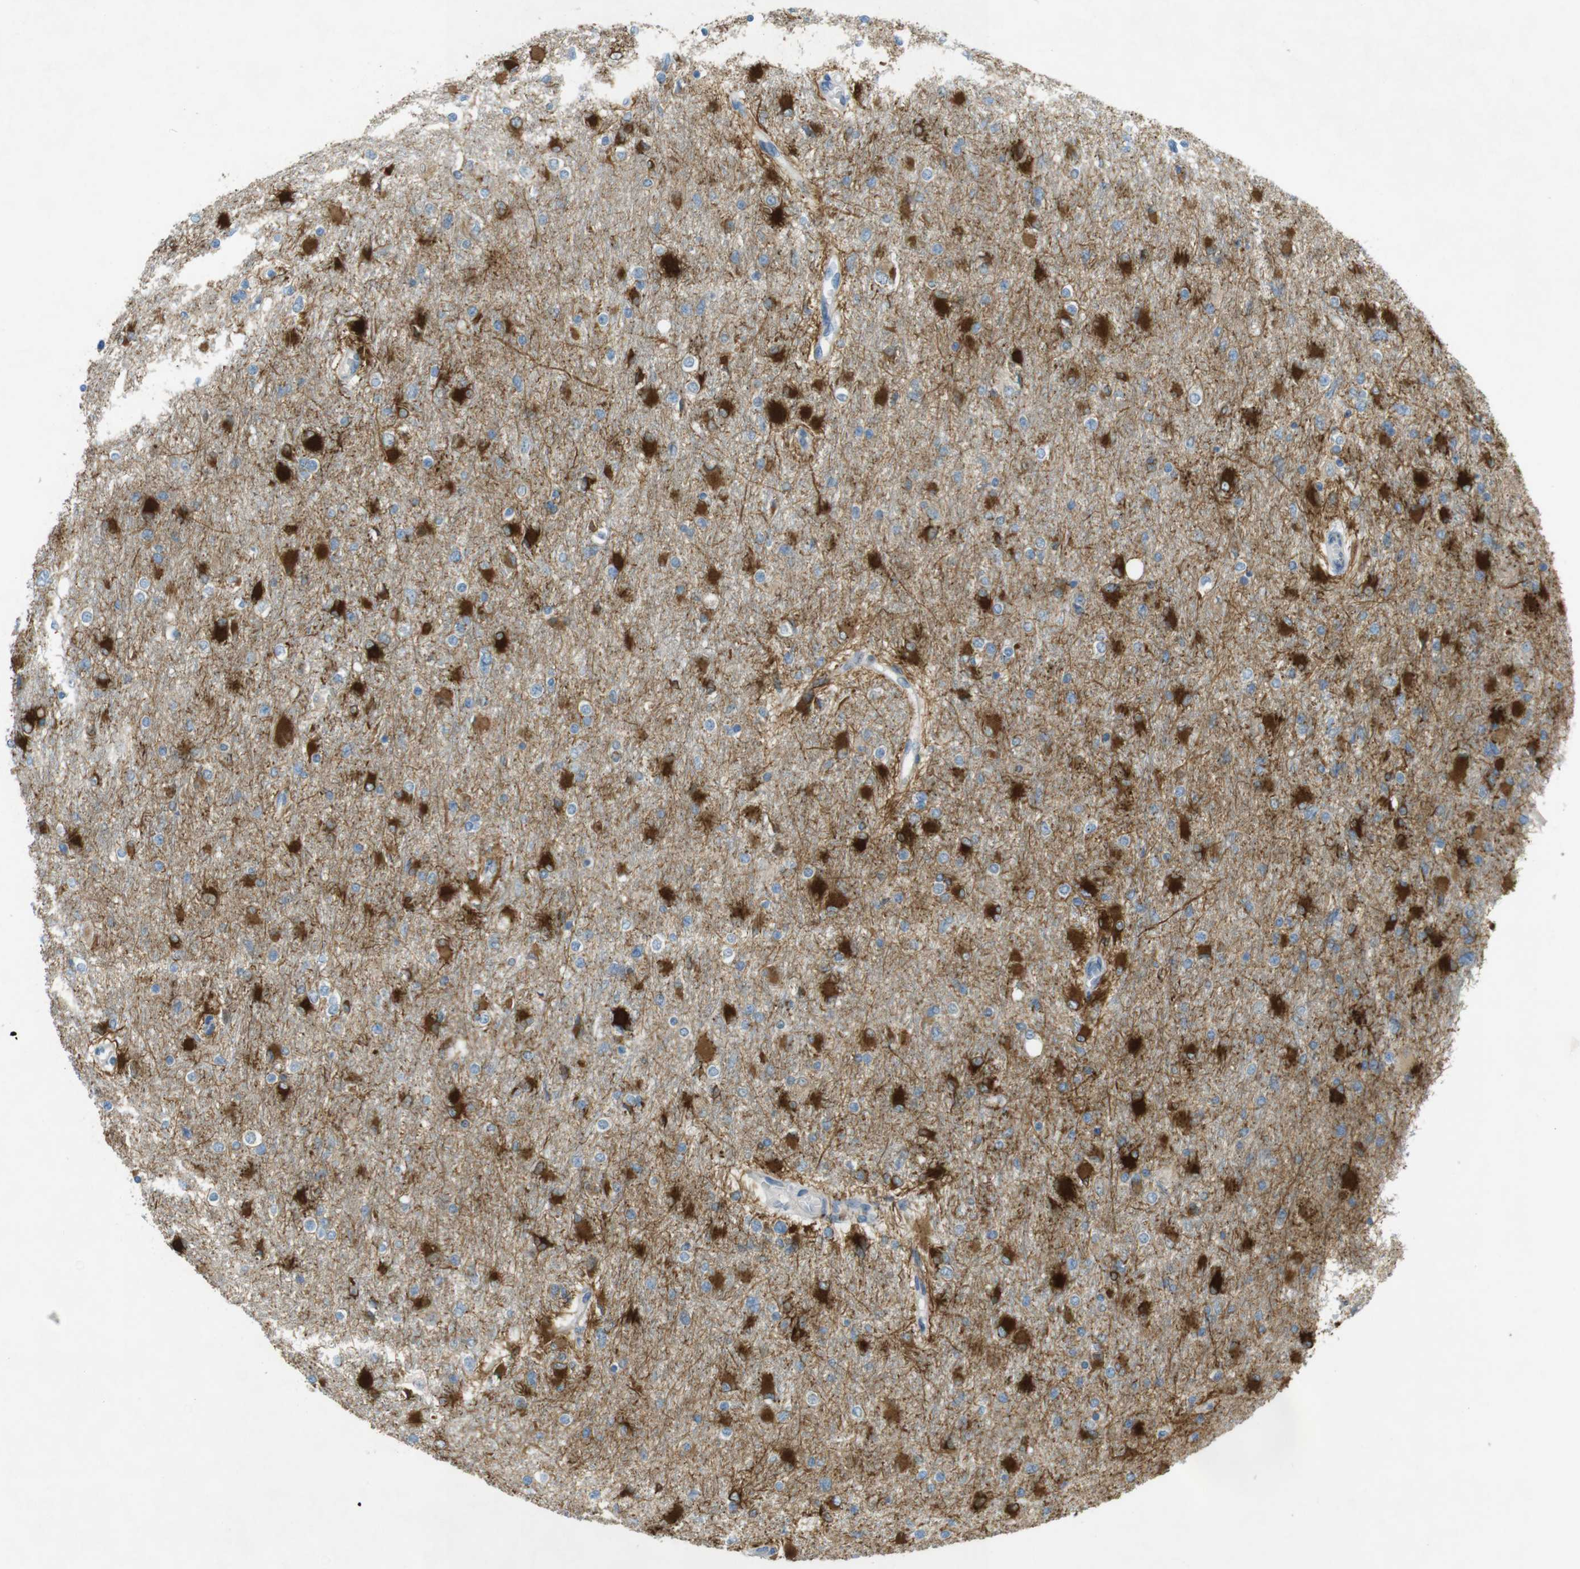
{"staining": {"intensity": "strong", "quantity": "25%-75%", "location": "cytoplasmic/membranous"}, "tissue": "glioma", "cell_type": "Tumor cells", "image_type": "cancer", "snomed": [{"axis": "morphology", "description": "Glioma, malignant, High grade"}, {"axis": "topography", "description": "Cerebral cortex"}], "caption": "Immunohistochemistry (IHC) histopathology image of neoplastic tissue: glioma stained using immunohistochemistry (IHC) displays high levels of strong protein expression localized specifically in the cytoplasmic/membranous of tumor cells, appearing as a cytoplasmic/membranous brown color.", "gene": "TMEM41B", "patient": {"sex": "female", "age": 36}}